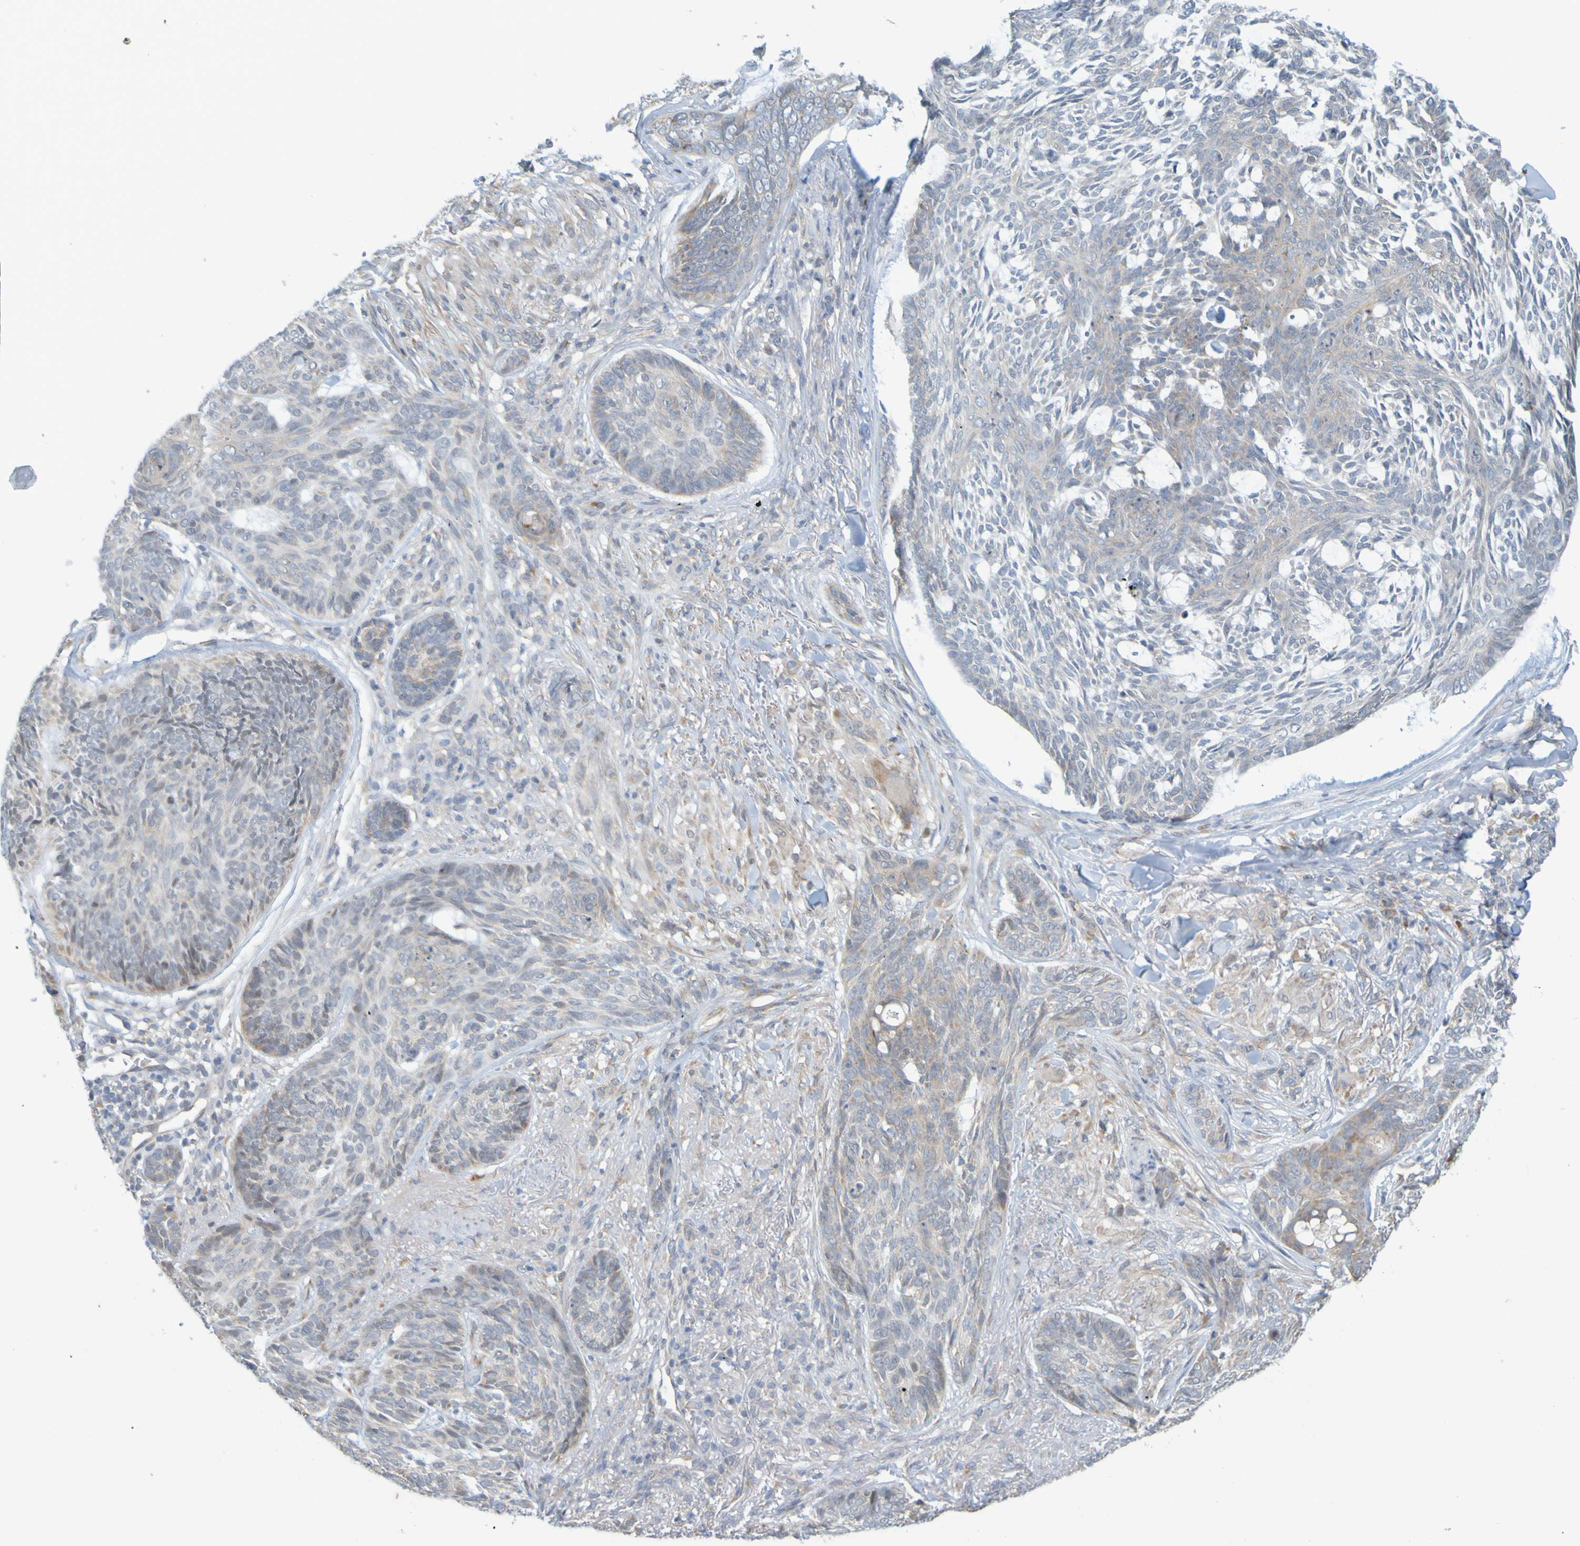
{"staining": {"intensity": "weak", "quantity": ">75%", "location": "cytoplasmic/membranous"}, "tissue": "skin cancer", "cell_type": "Tumor cells", "image_type": "cancer", "snomed": [{"axis": "morphology", "description": "Basal cell carcinoma"}, {"axis": "topography", "description": "Skin"}], "caption": "Approximately >75% of tumor cells in skin cancer reveal weak cytoplasmic/membranous protein positivity as visualized by brown immunohistochemical staining.", "gene": "MOGS", "patient": {"sex": "male", "age": 43}}